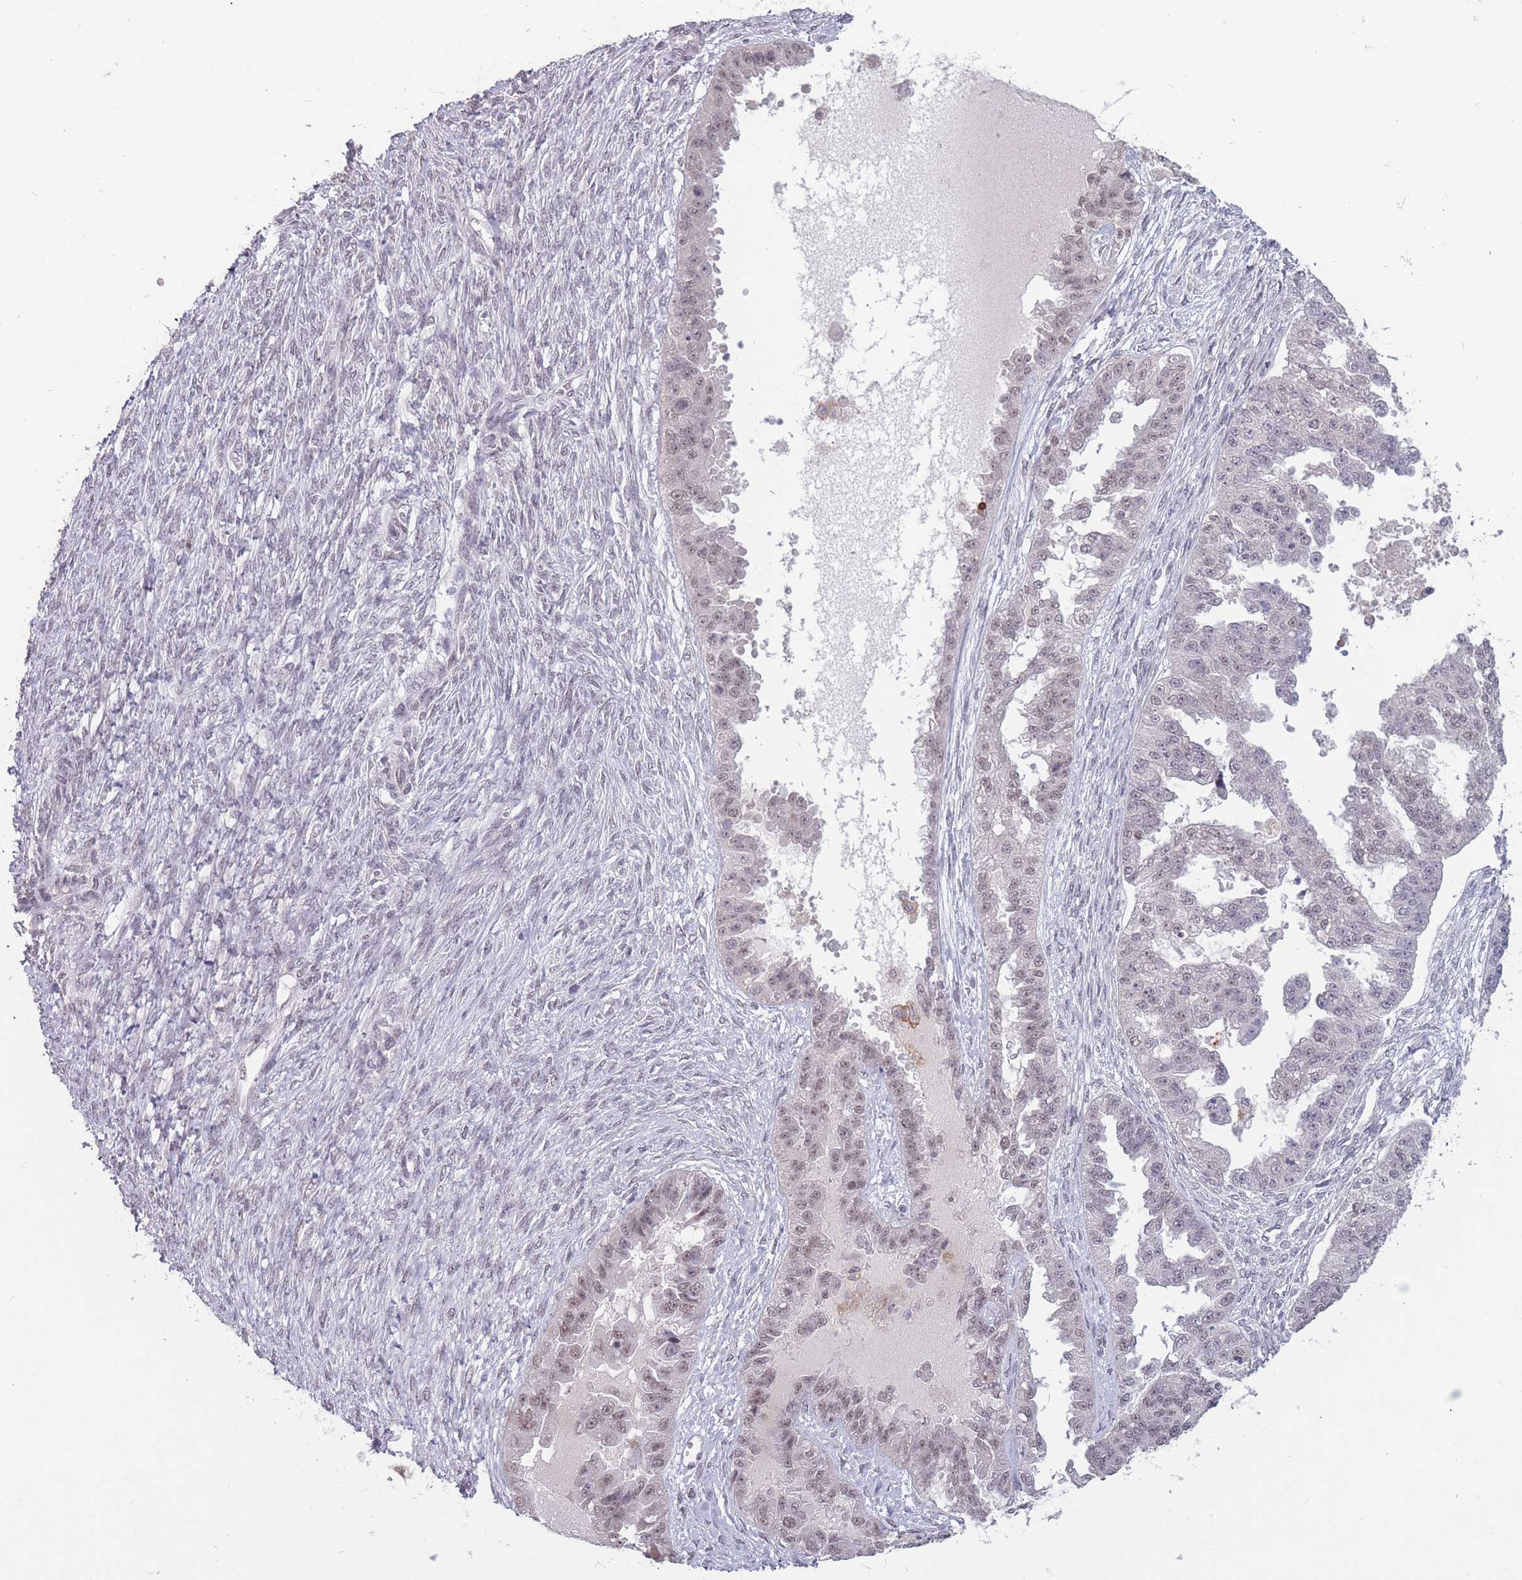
{"staining": {"intensity": "weak", "quantity": "<25%", "location": "nuclear"}, "tissue": "ovarian cancer", "cell_type": "Tumor cells", "image_type": "cancer", "snomed": [{"axis": "morphology", "description": "Cystadenocarcinoma, serous, NOS"}, {"axis": "topography", "description": "Ovary"}], "caption": "The image shows no staining of tumor cells in serous cystadenocarcinoma (ovarian).", "gene": "HNRNPUL1", "patient": {"sex": "female", "age": 58}}